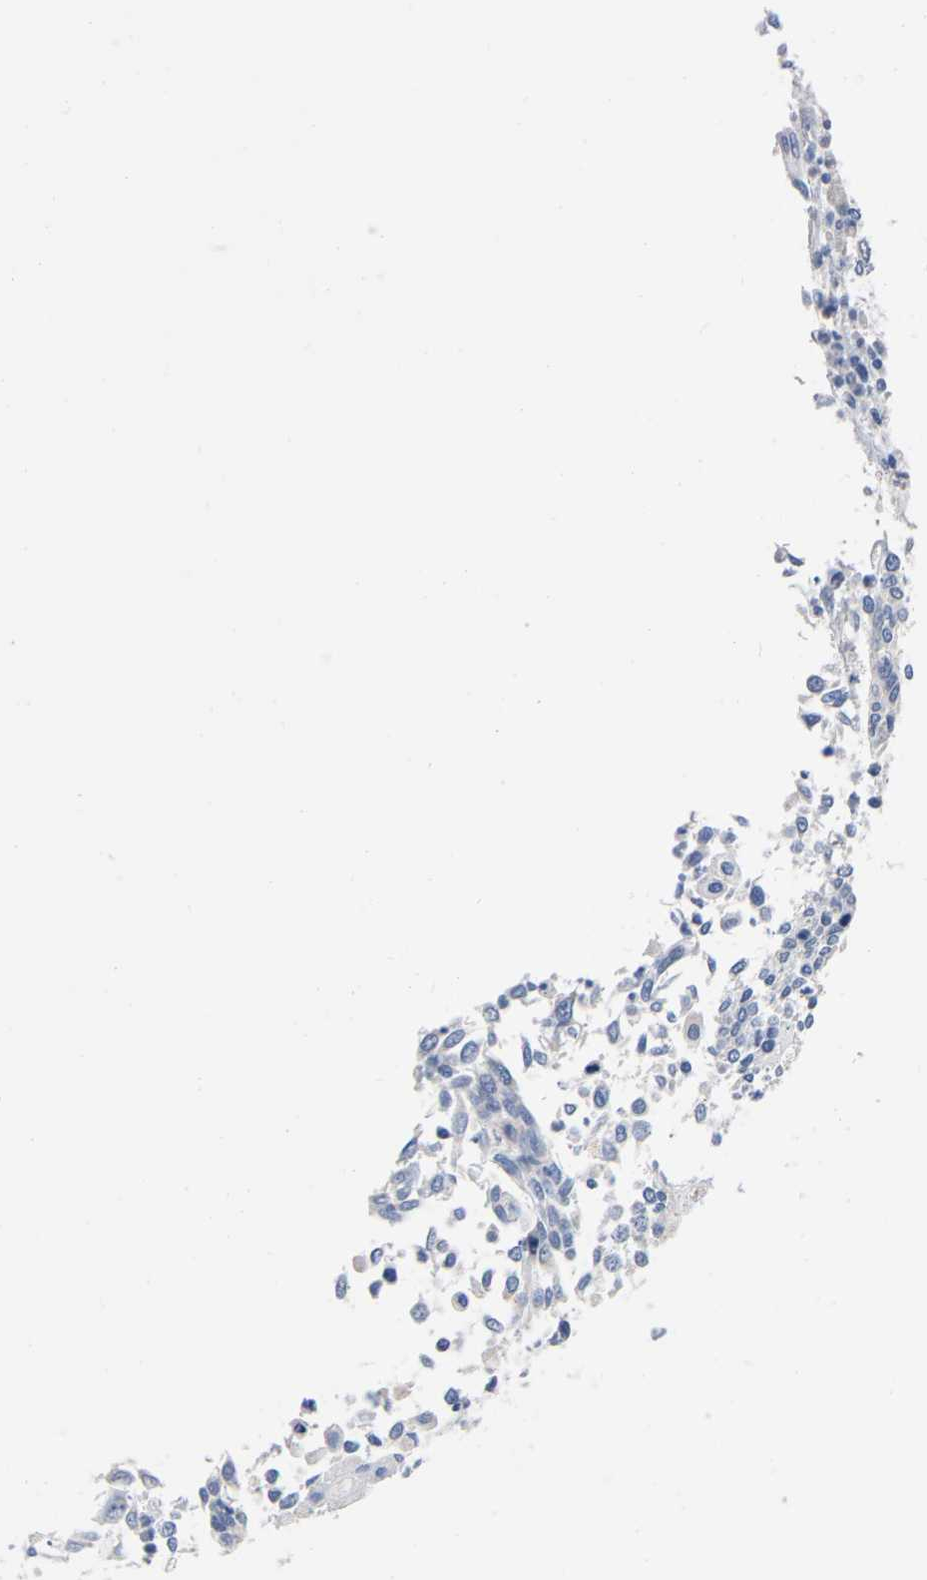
{"staining": {"intensity": "negative", "quantity": "none", "location": "none"}, "tissue": "cervical cancer", "cell_type": "Tumor cells", "image_type": "cancer", "snomed": [{"axis": "morphology", "description": "Squamous cell carcinoma, NOS"}, {"axis": "topography", "description": "Cervix"}], "caption": "Immunohistochemistry (IHC) photomicrograph of cervical squamous cell carcinoma stained for a protein (brown), which demonstrates no staining in tumor cells. Brightfield microscopy of immunohistochemistry (IHC) stained with DAB (brown) and hematoxylin (blue), captured at high magnification.", "gene": "ULBP2", "patient": {"sex": "female", "age": 40}}